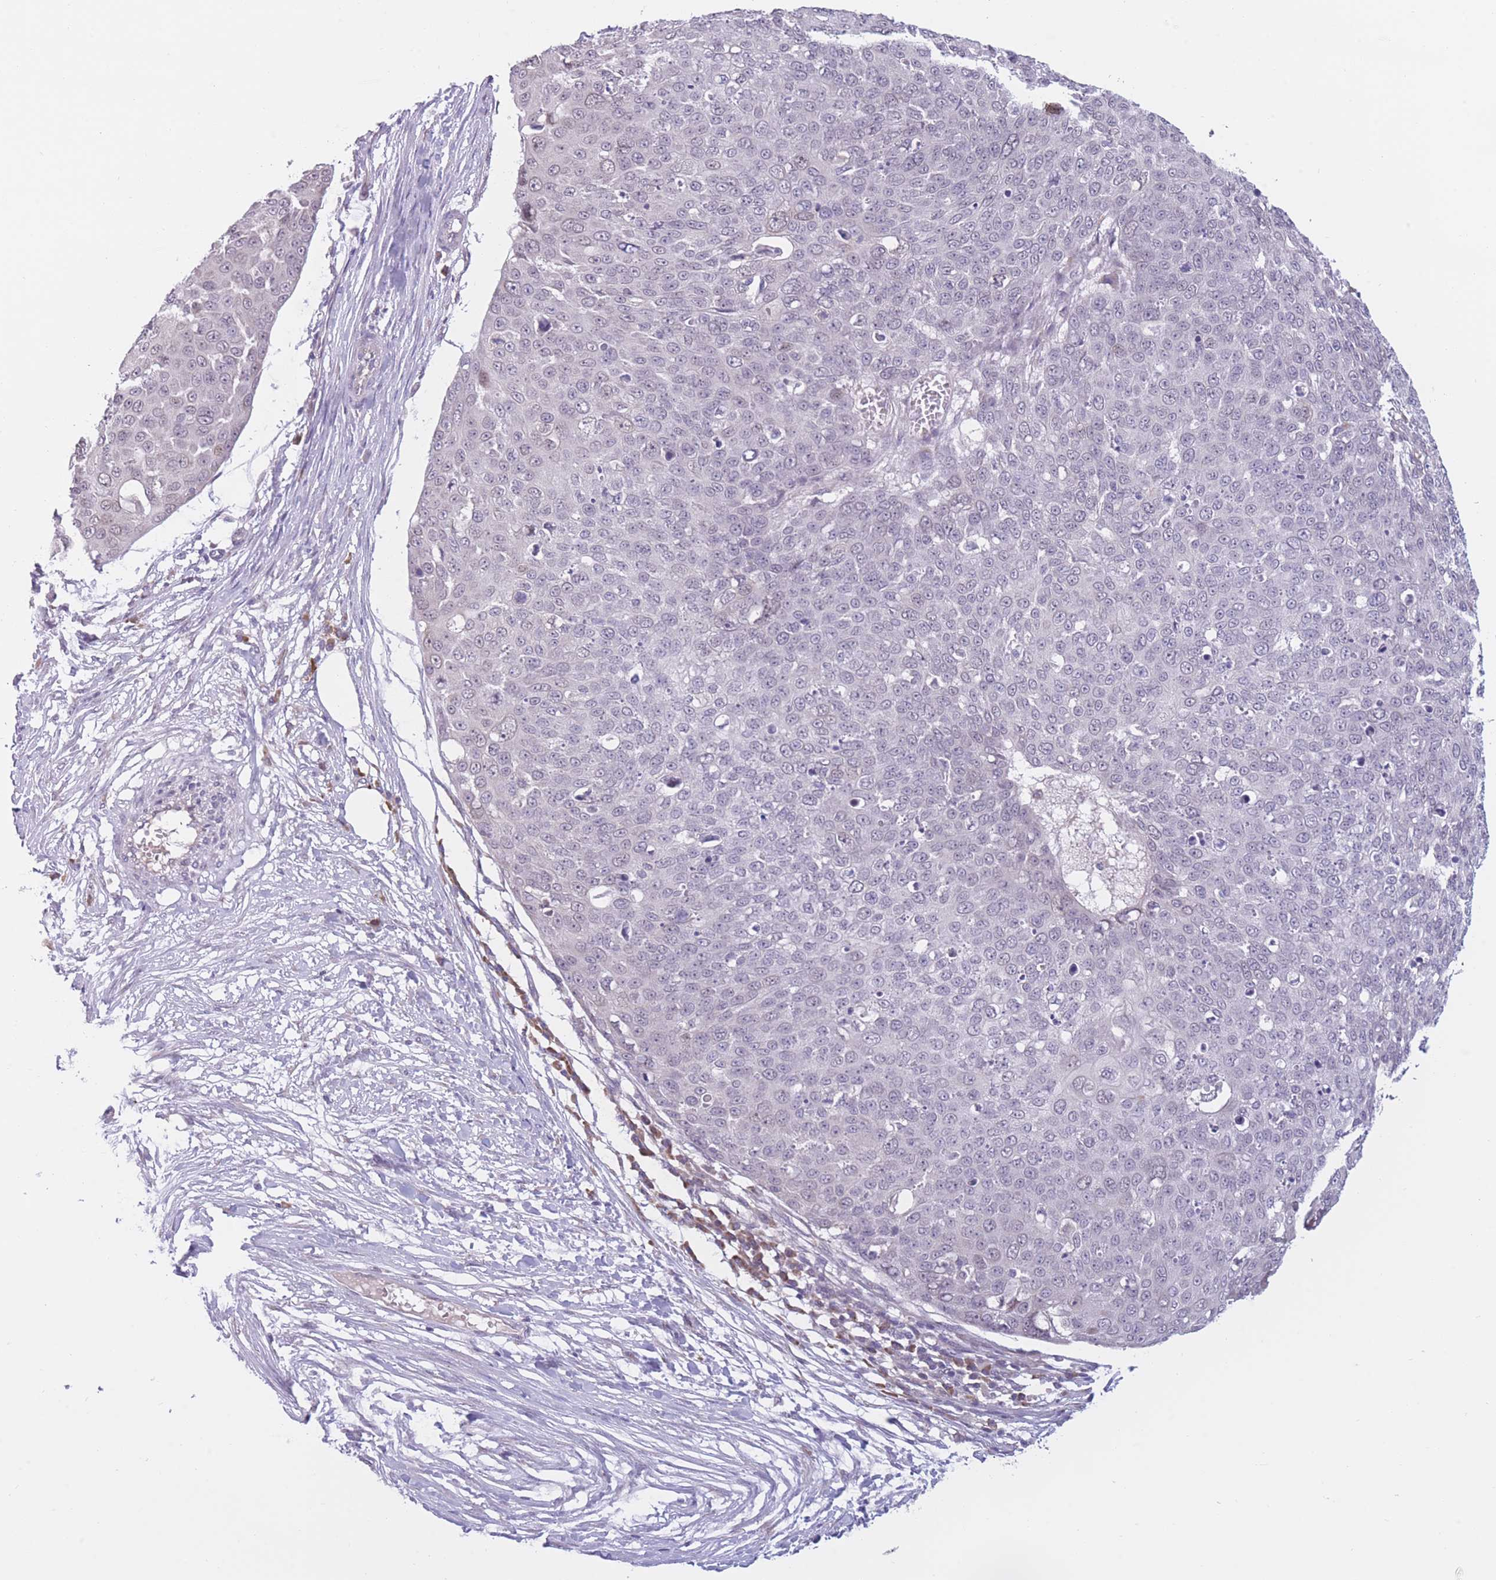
{"staining": {"intensity": "negative", "quantity": "none", "location": "none"}, "tissue": "skin cancer", "cell_type": "Tumor cells", "image_type": "cancer", "snomed": [{"axis": "morphology", "description": "Squamous cell carcinoma, NOS"}, {"axis": "topography", "description": "Skin"}], "caption": "The image displays no significant staining in tumor cells of skin cancer.", "gene": "COL27A1", "patient": {"sex": "male", "age": 71}}